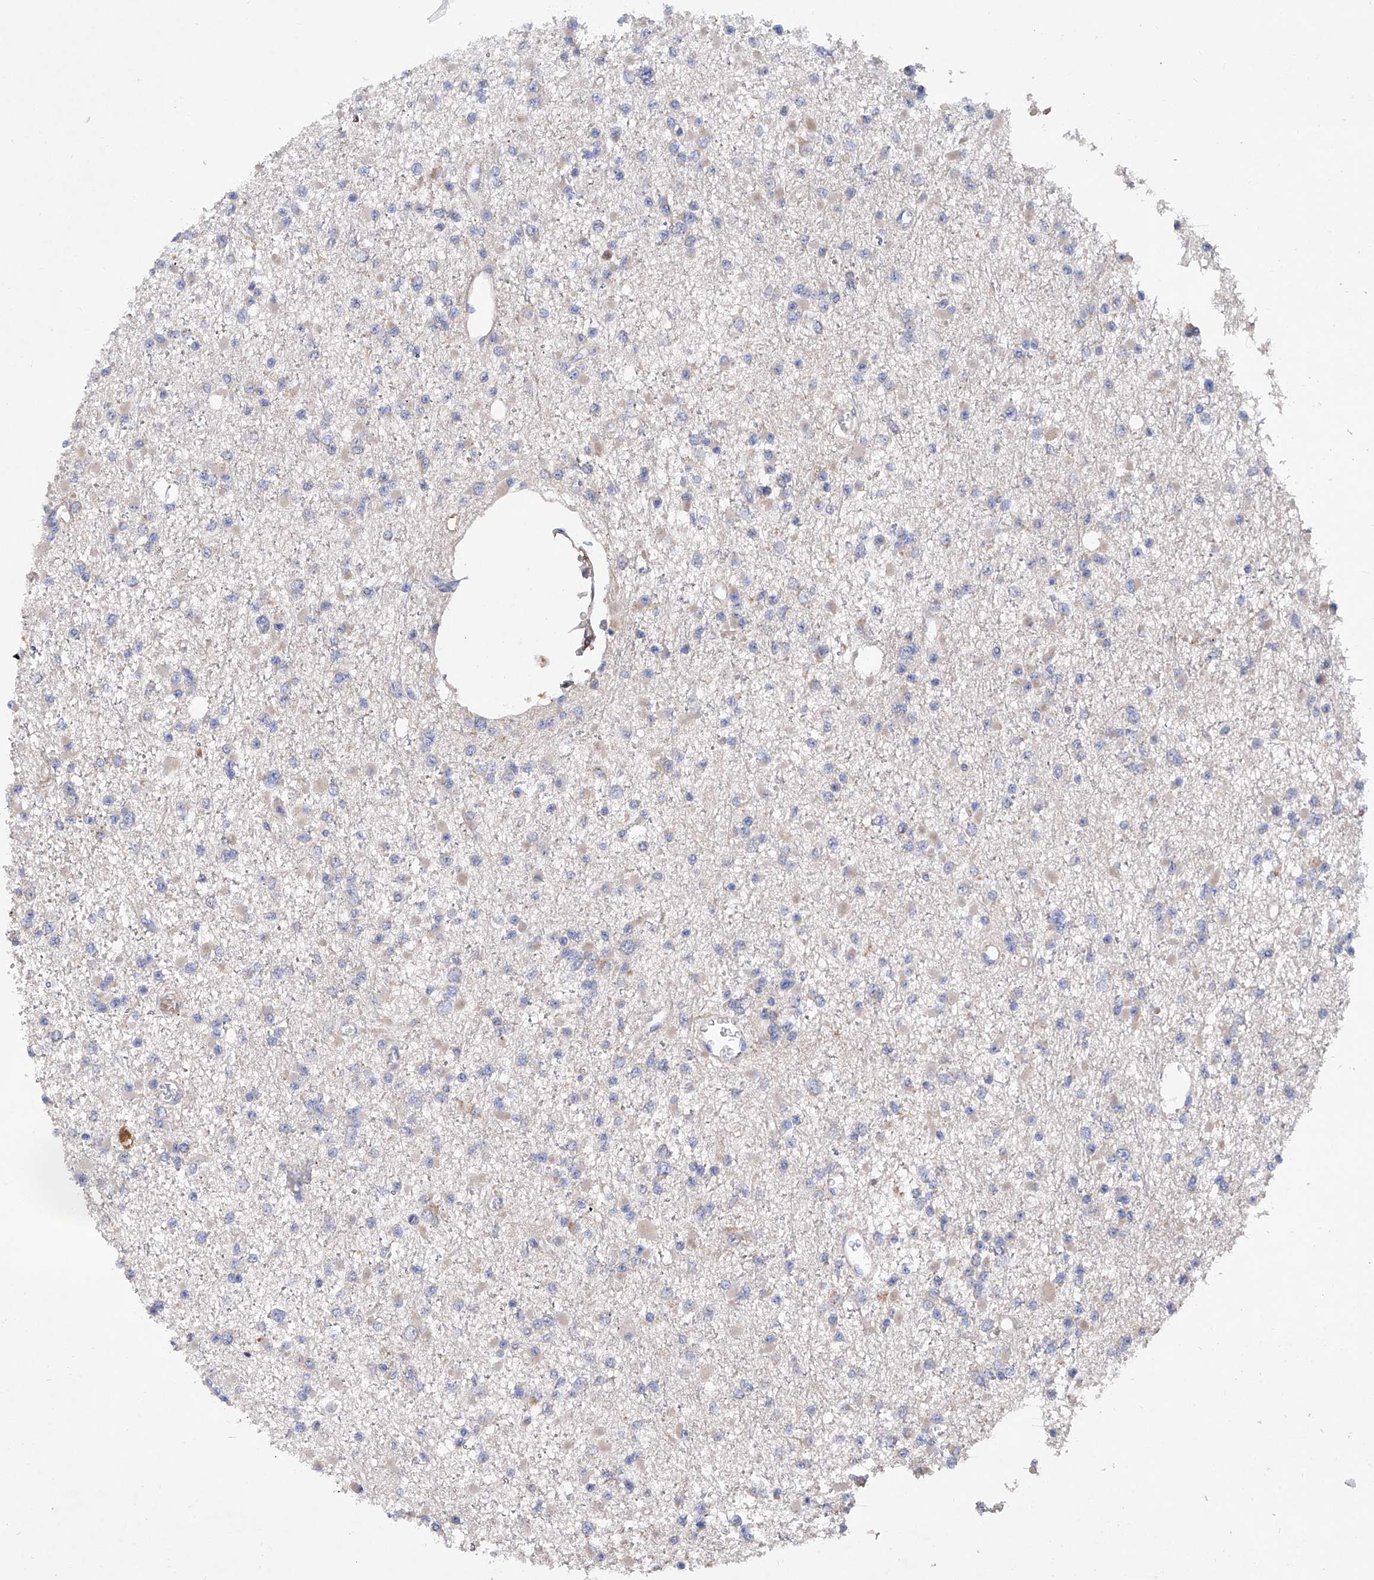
{"staining": {"intensity": "weak", "quantity": "<25%", "location": "cytoplasmic/membranous"}, "tissue": "glioma", "cell_type": "Tumor cells", "image_type": "cancer", "snomed": [{"axis": "morphology", "description": "Glioma, malignant, Low grade"}, {"axis": "topography", "description": "Brain"}], "caption": "High power microscopy histopathology image of an immunohistochemistry (IHC) histopathology image of low-grade glioma (malignant), revealing no significant expression in tumor cells. The staining is performed using DAB (3,3'-diaminobenzidine) brown chromogen with nuclei counter-stained in using hematoxylin.", "gene": "INPP5B", "patient": {"sex": "female", "age": 22}}